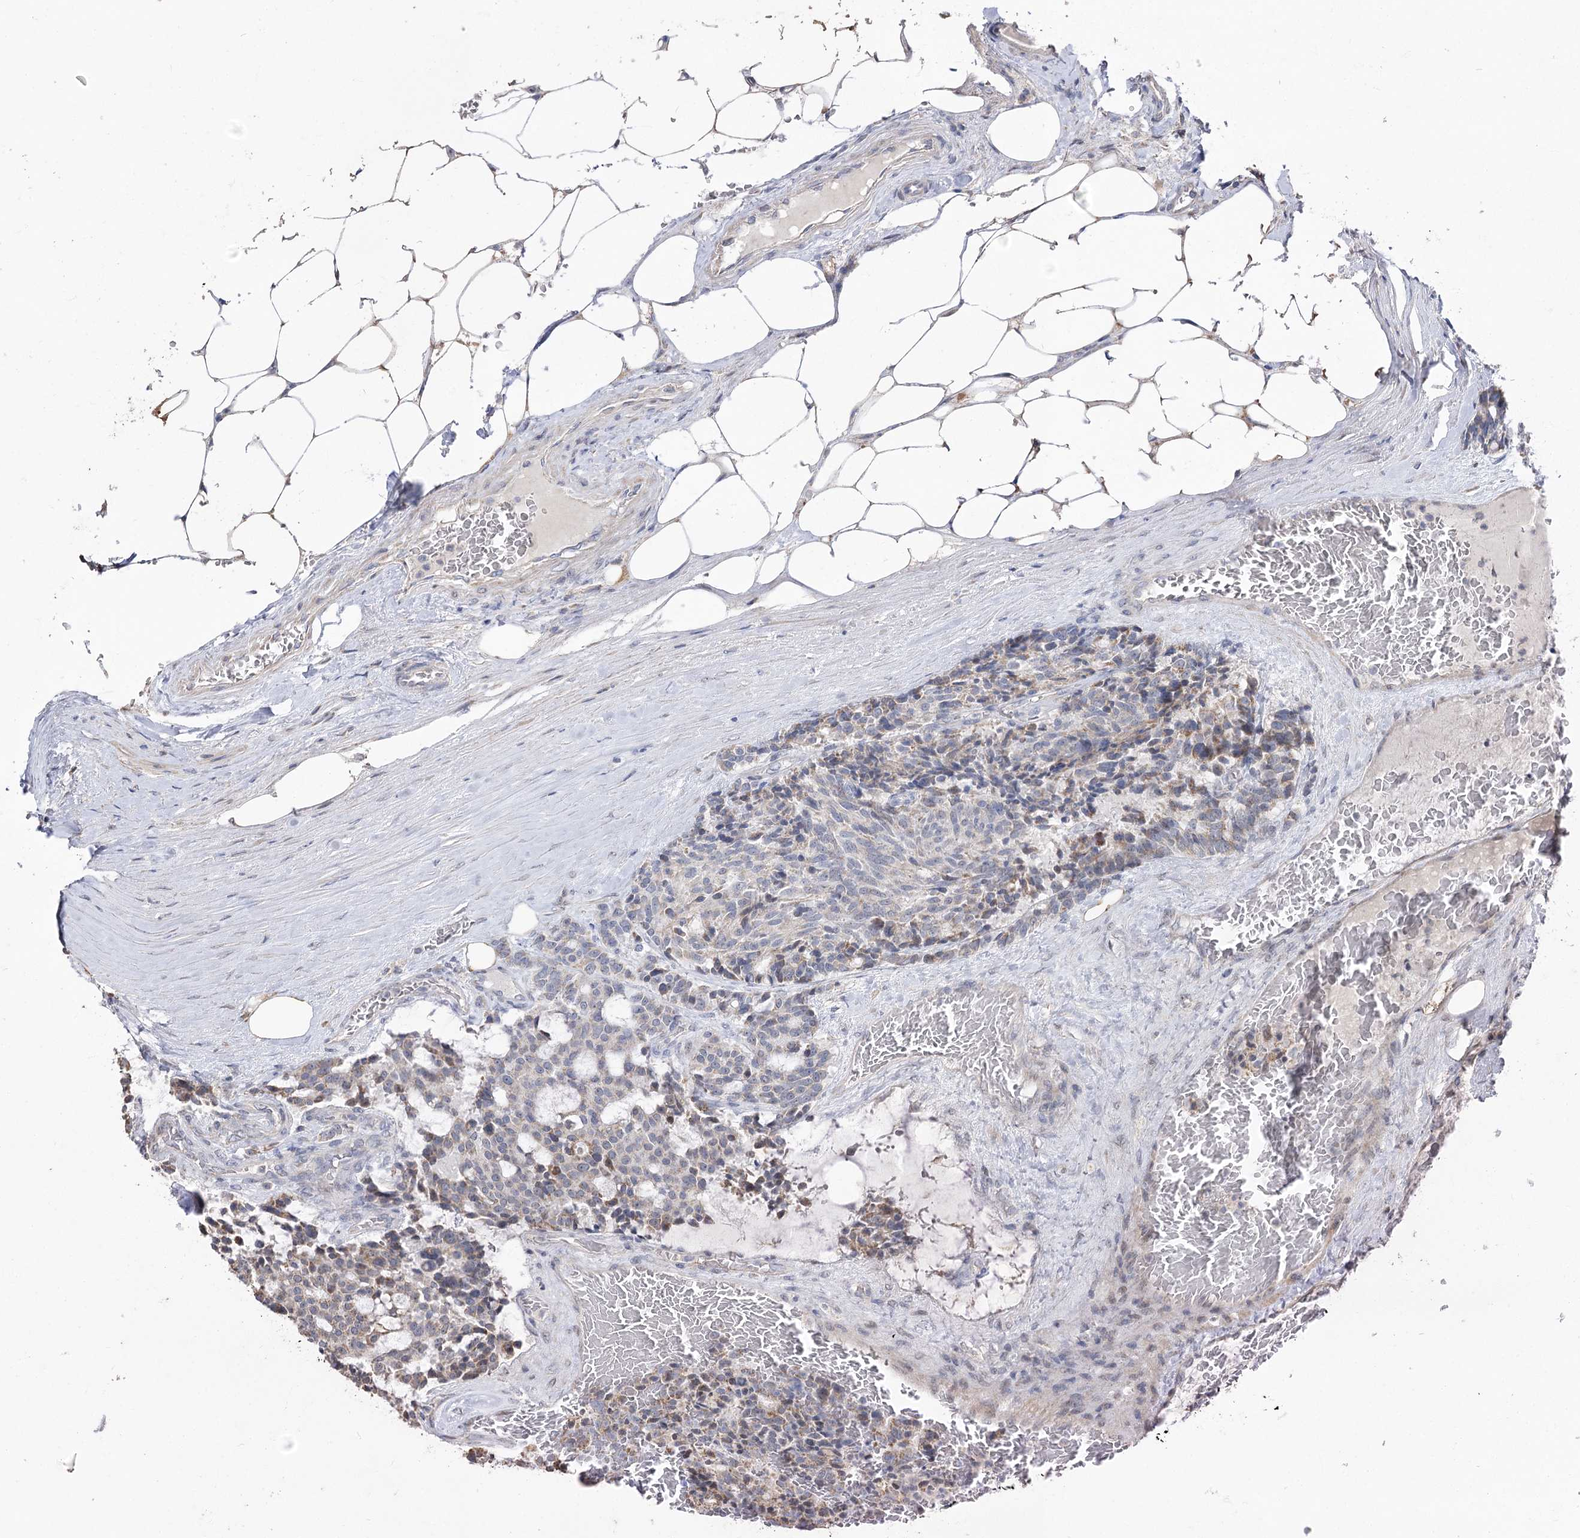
{"staining": {"intensity": "weak", "quantity": "<25%", "location": "cytoplasmic/membranous"}, "tissue": "carcinoid", "cell_type": "Tumor cells", "image_type": "cancer", "snomed": [{"axis": "morphology", "description": "Carcinoid, malignant, NOS"}, {"axis": "topography", "description": "Pancreas"}], "caption": "Tumor cells show no significant positivity in carcinoid.", "gene": "RUFY4", "patient": {"sex": "female", "age": 54}}